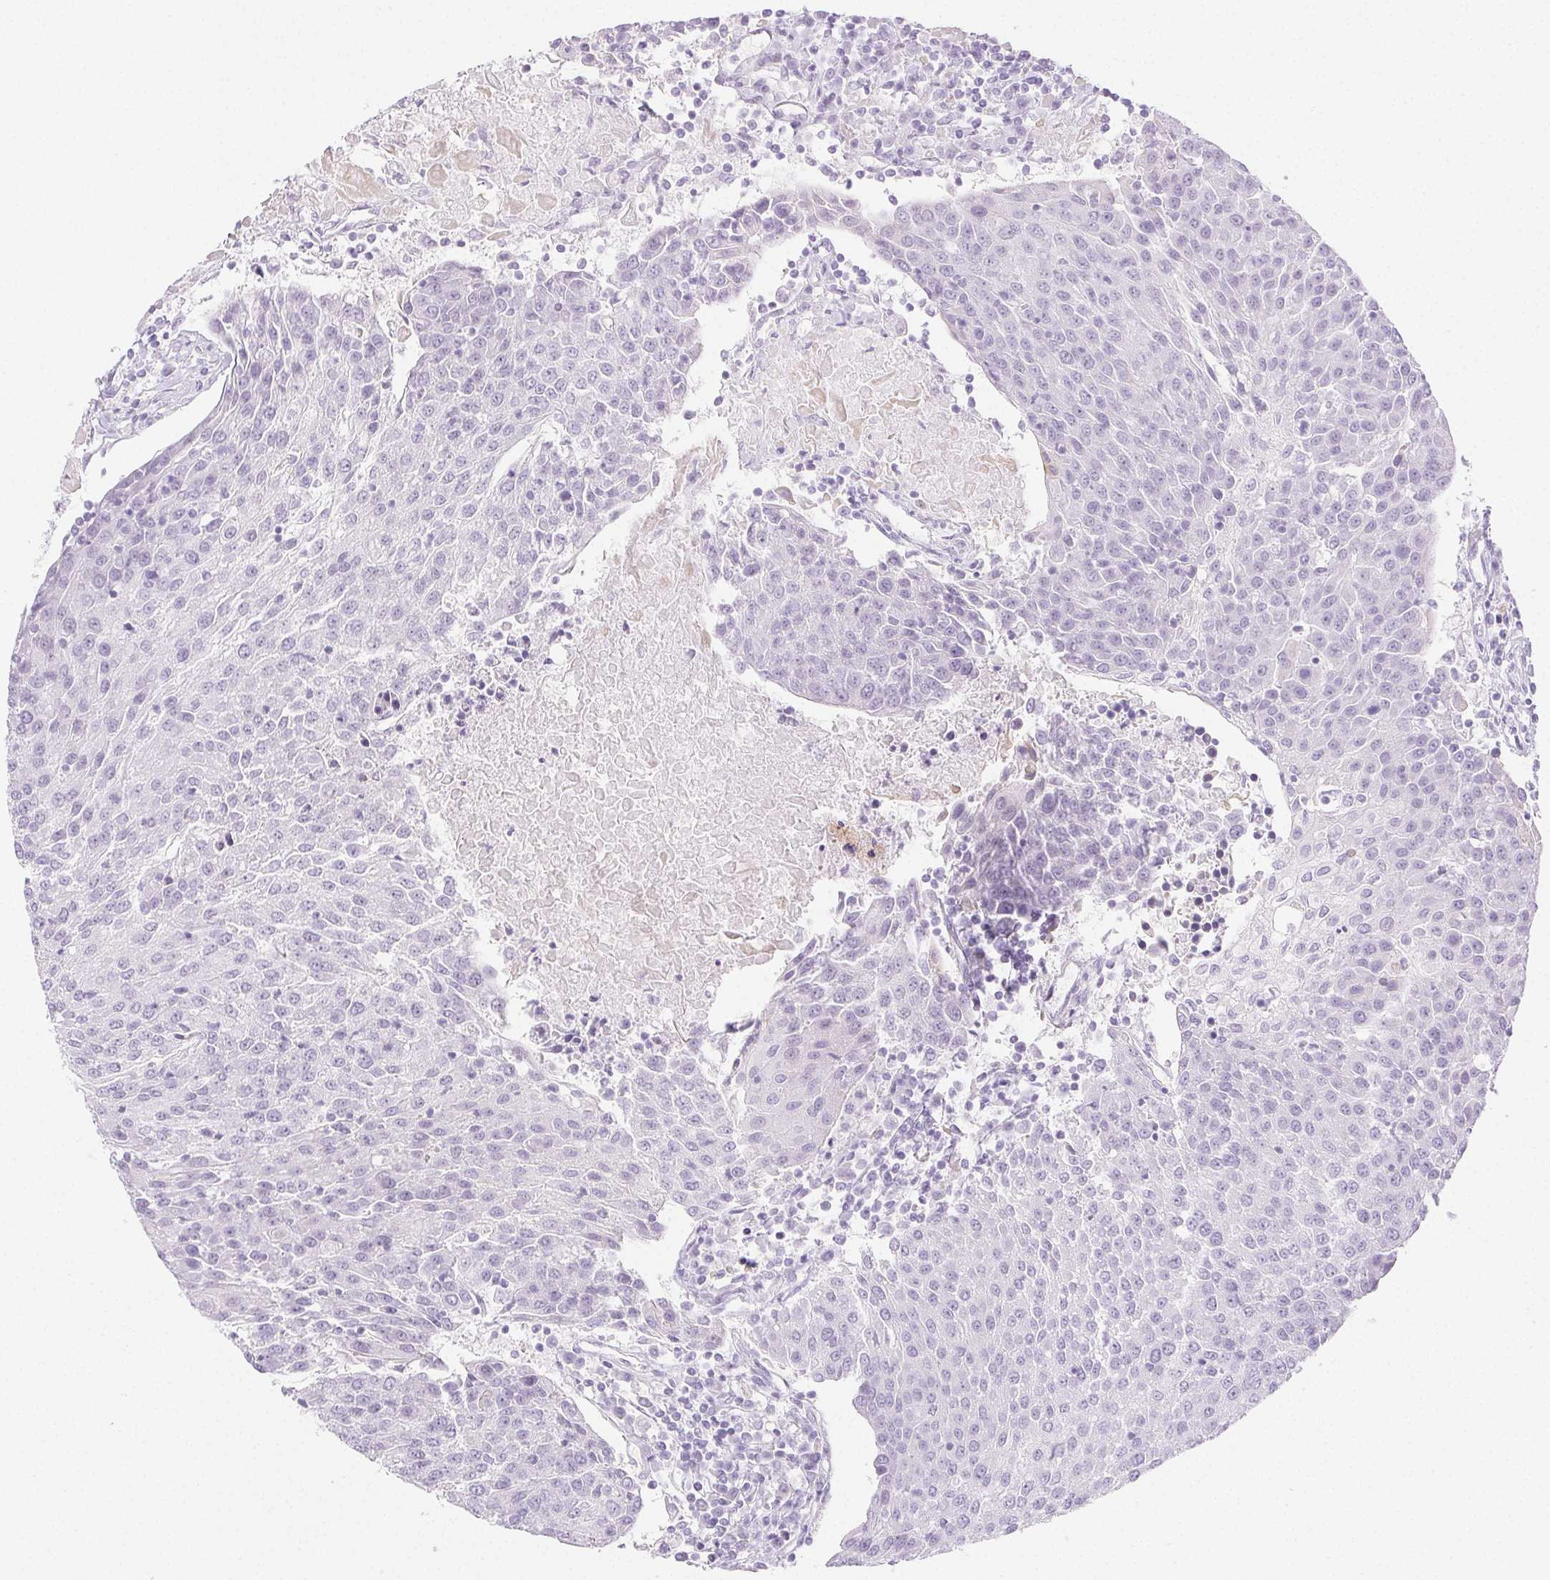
{"staining": {"intensity": "negative", "quantity": "none", "location": "none"}, "tissue": "urothelial cancer", "cell_type": "Tumor cells", "image_type": "cancer", "snomed": [{"axis": "morphology", "description": "Urothelial carcinoma, High grade"}, {"axis": "topography", "description": "Urinary bladder"}], "caption": "The IHC micrograph has no significant staining in tumor cells of urothelial carcinoma (high-grade) tissue.", "gene": "PI3", "patient": {"sex": "female", "age": 85}}